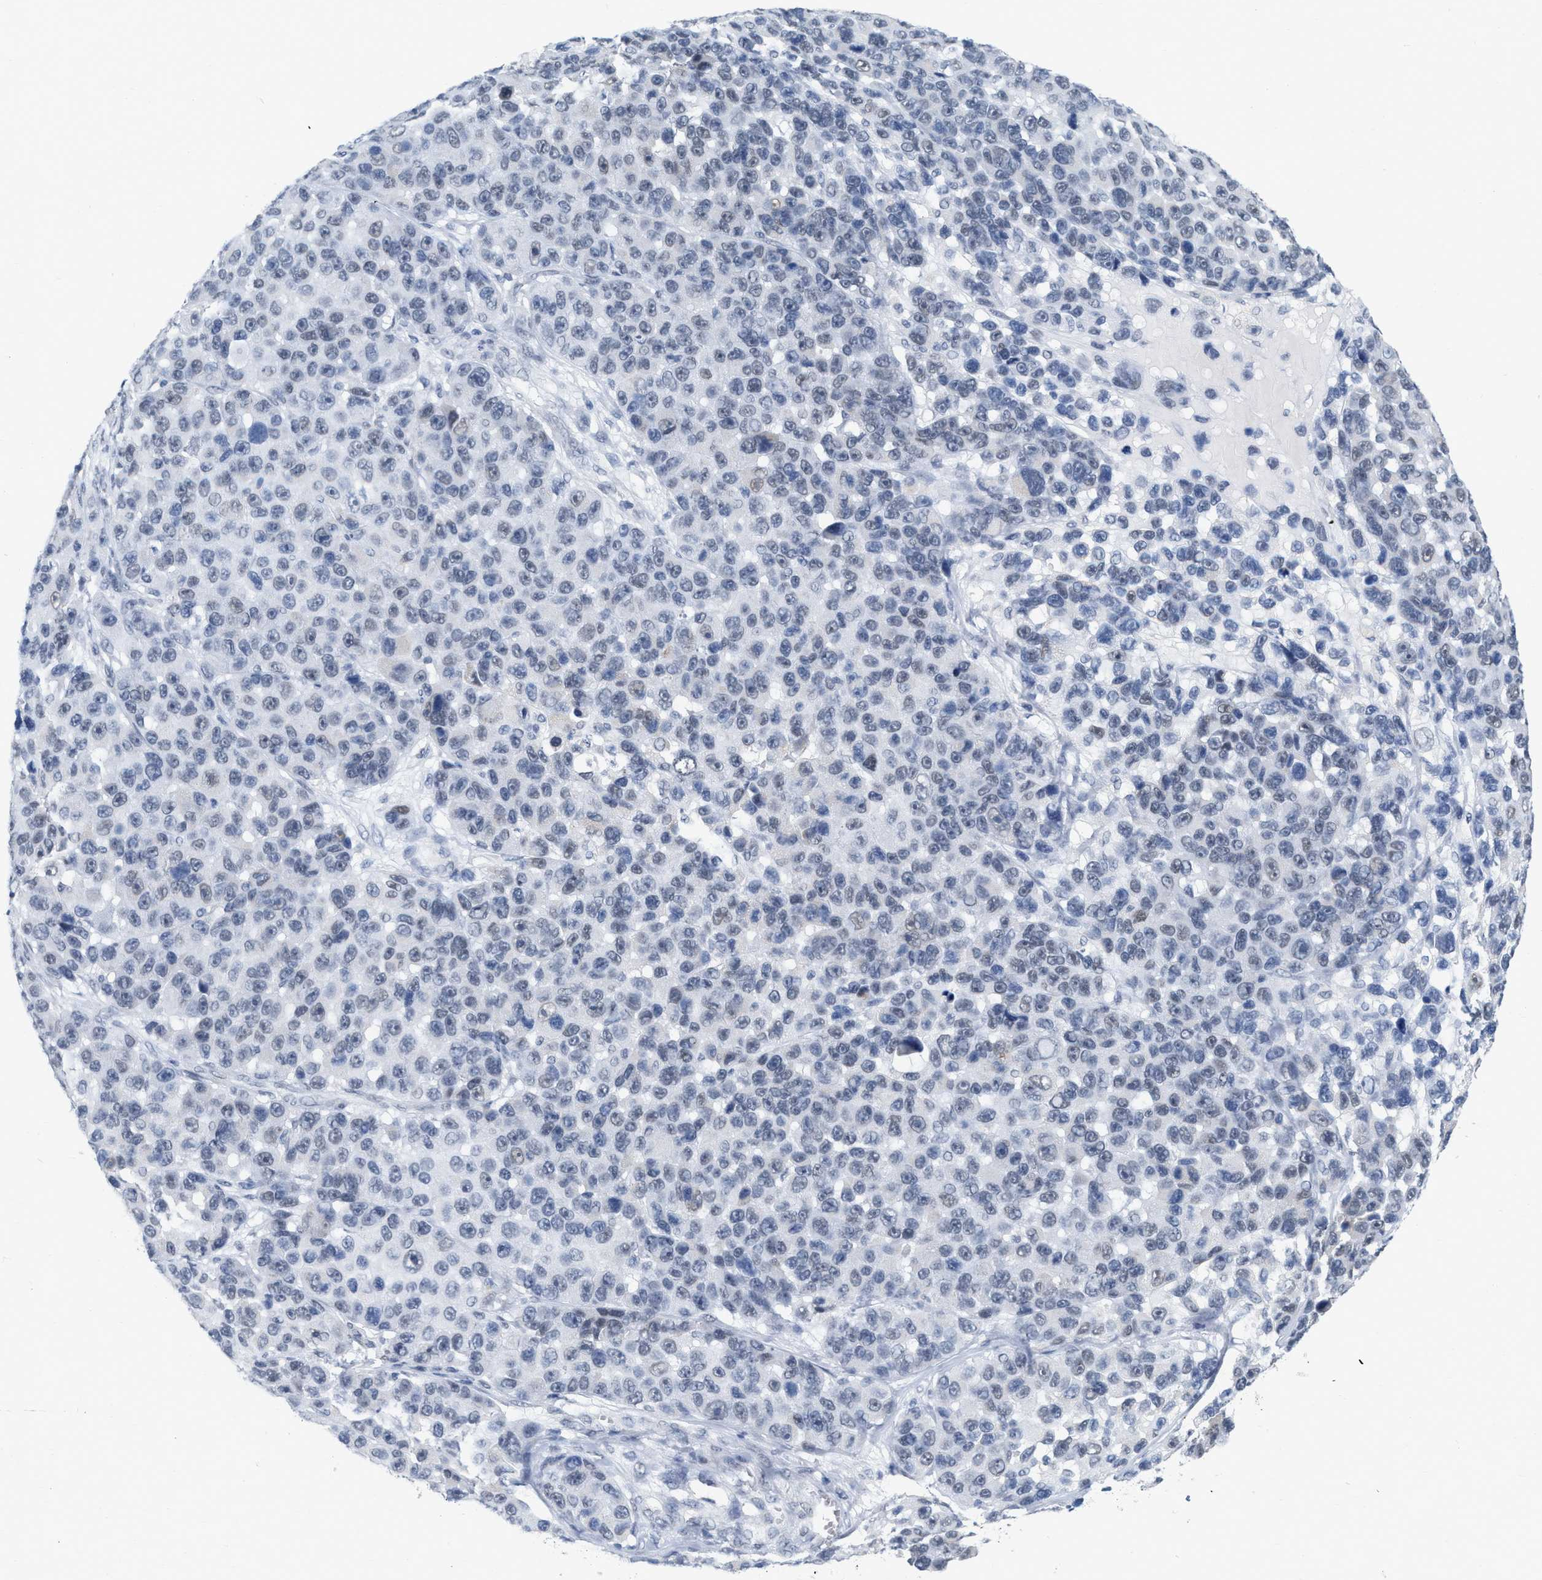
{"staining": {"intensity": "weak", "quantity": "<25%", "location": "nuclear"}, "tissue": "melanoma", "cell_type": "Tumor cells", "image_type": "cancer", "snomed": [{"axis": "morphology", "description": "Malignant melanoma, NOS"}, {"axis": "topography", "description": "Skin"}], "caption": "High magnification brightfield microscopy of melanoma stained with DAB (3,3'-diaminobenzidine) (brown) and counterstained with hematoxylin (blue): tumor cells show no significant expression.", "gene": "XIRP1", "patient": {"sex": "male", "age": 53}}